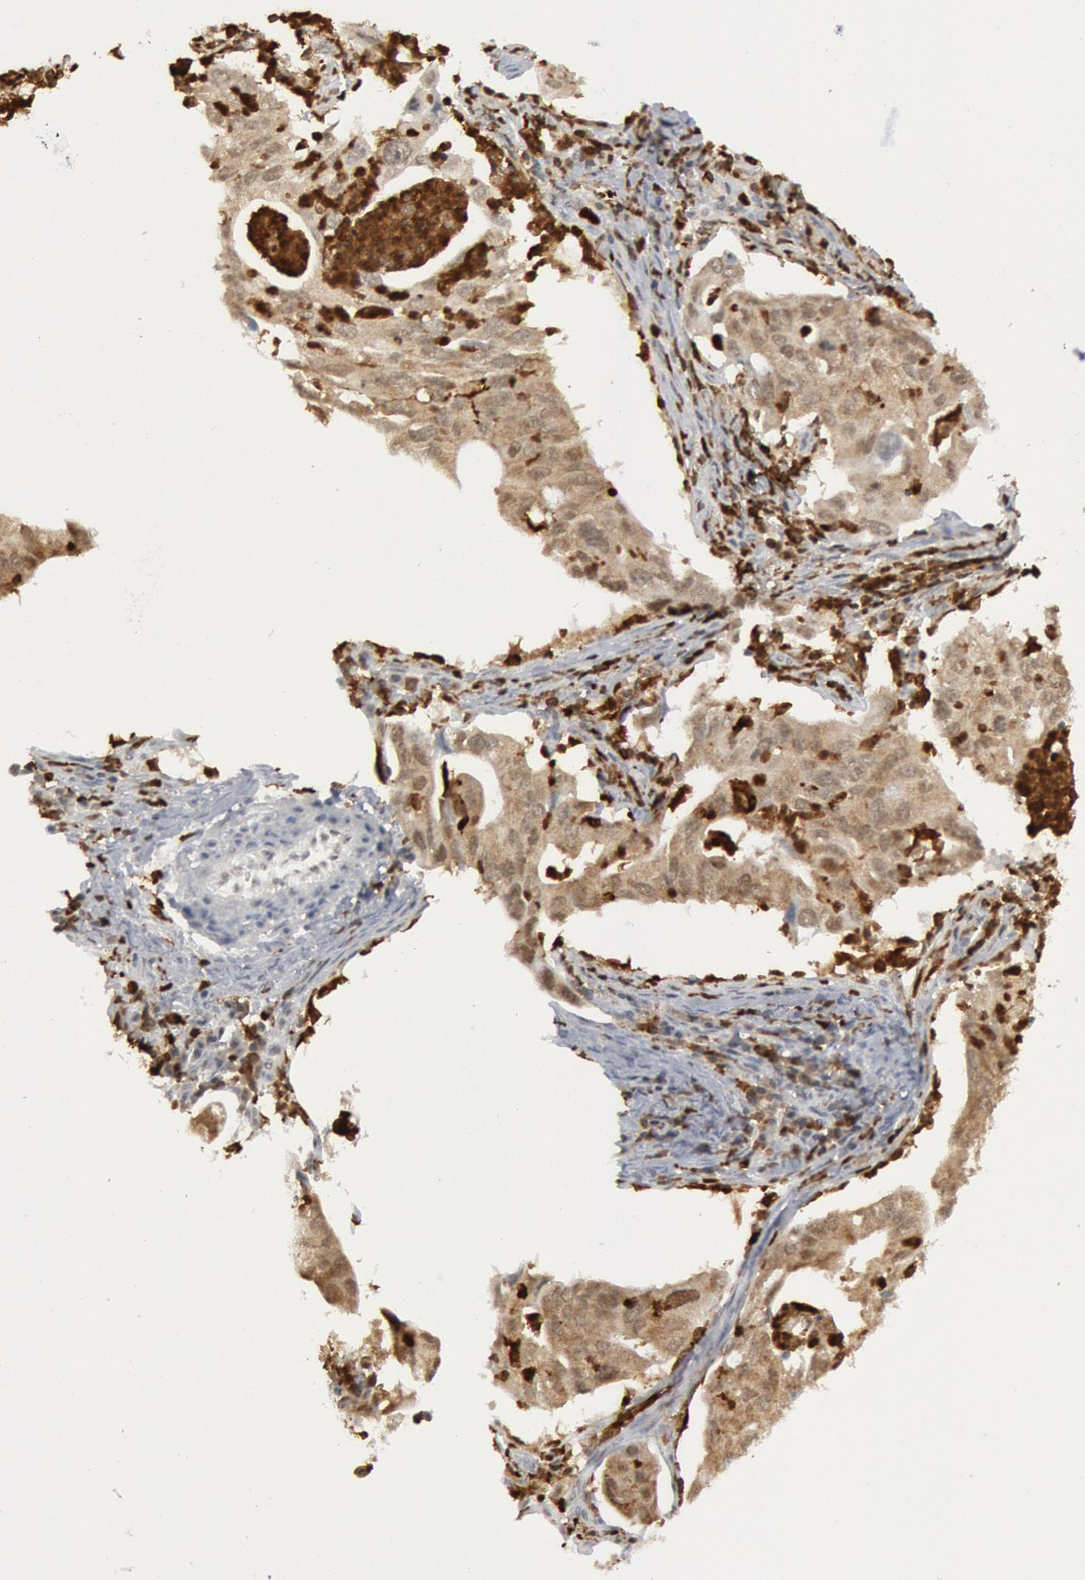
{"staining": {"intensity": "weak", "quantity": ">75%", "location": "cytoplasmic/membranous"}, "tissue": "lung cancer", "cell_type": "Tumor cells", "image_type": "cancer", "snomed": [{"axis": "morphology", "description": "Adenocarcinoma, NOS"}, {"axis": "topography", "description": "Lung"}], "caption": "Lung adenocarcinoma tissue demonstrates weak cytoplasmic/membranous positivity in approximately >75% of tumor cells", "gene": "PTPN6", "patient": {"sex": "male", "age": 48}}